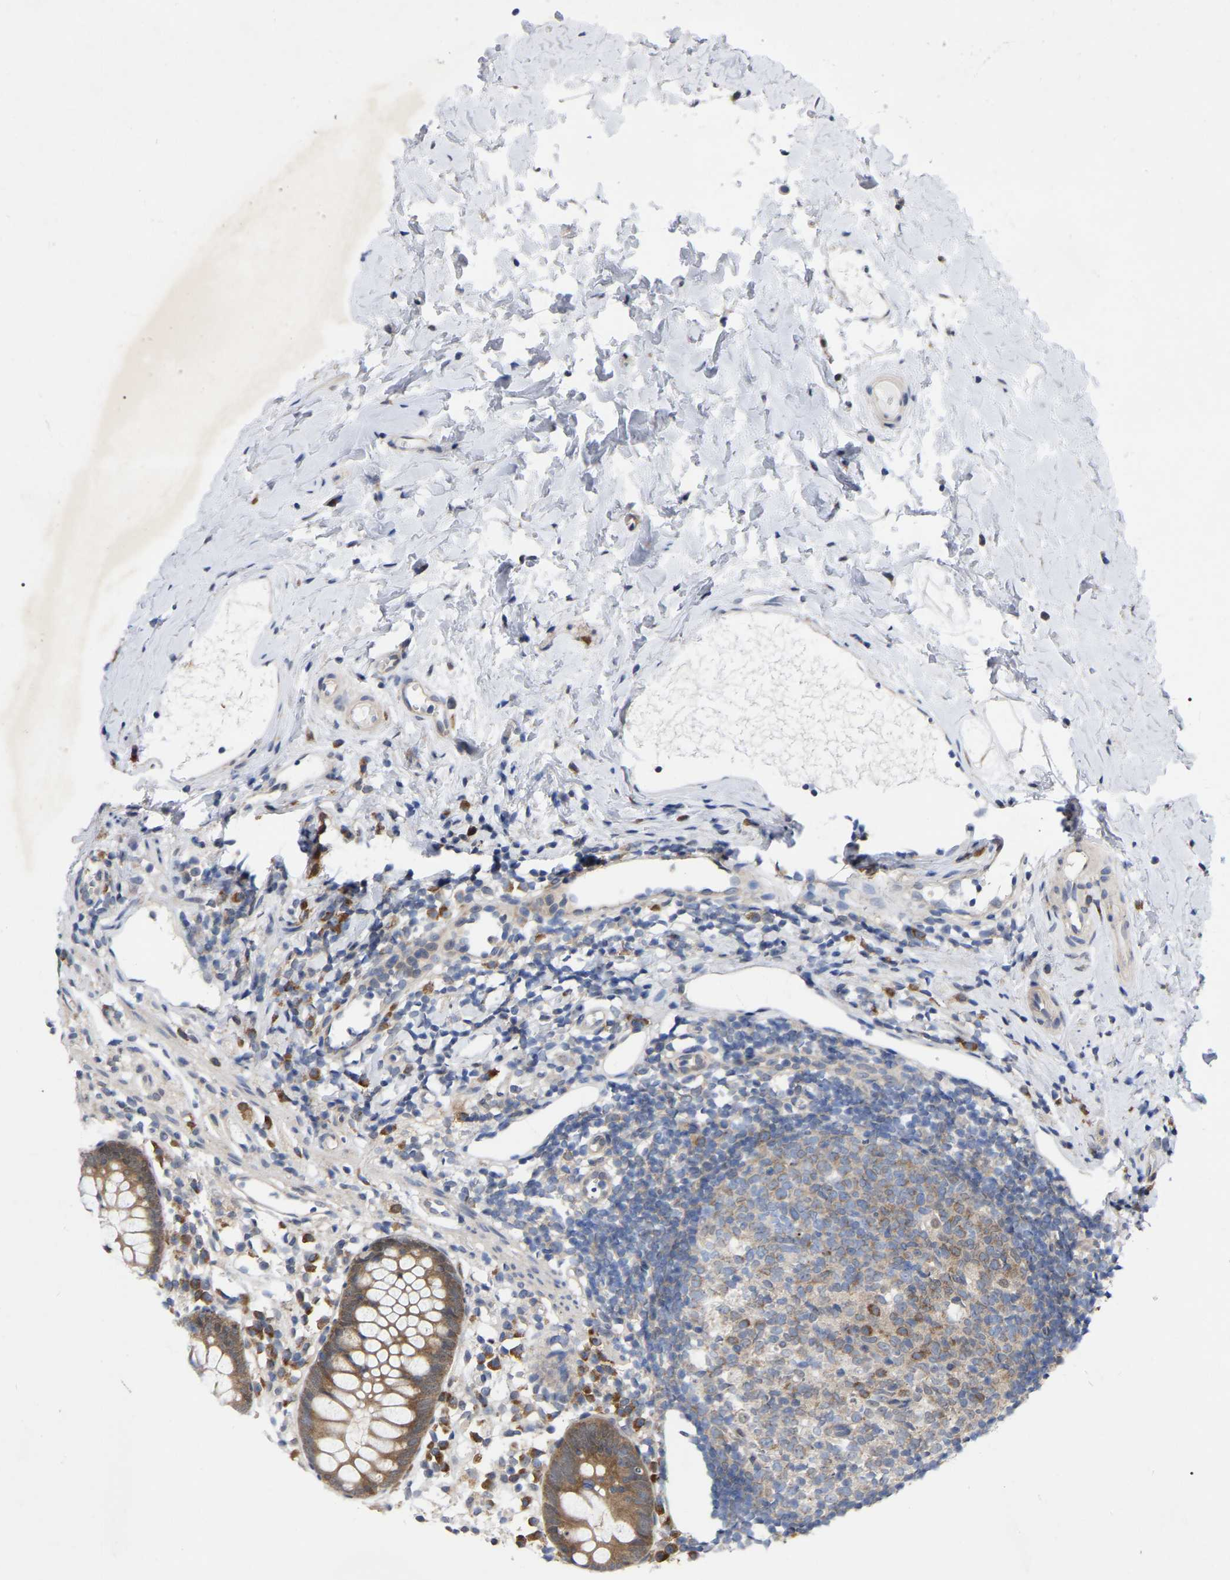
{"staining": {"intensity": "moderate", "quantity": ">75%", "location": "cytoplasmic/membranous"}, "tissue": "appendix", "cell_type": "Glandular cells", "image_type": "normal", "snomed": [{"axis": "morphology", "description": "Normal tissue, NOS"}, {"axis": "topography", "description": "Appendix"}], "caption": "Immunohistochemical staining of unremarkable human appendix exhibits medium levels of moderate cytoplasmic/membranous staining in about >75% of glandular cells.", "gene": "UBE4B", "patient": {"sex": "female", "age": 20}}